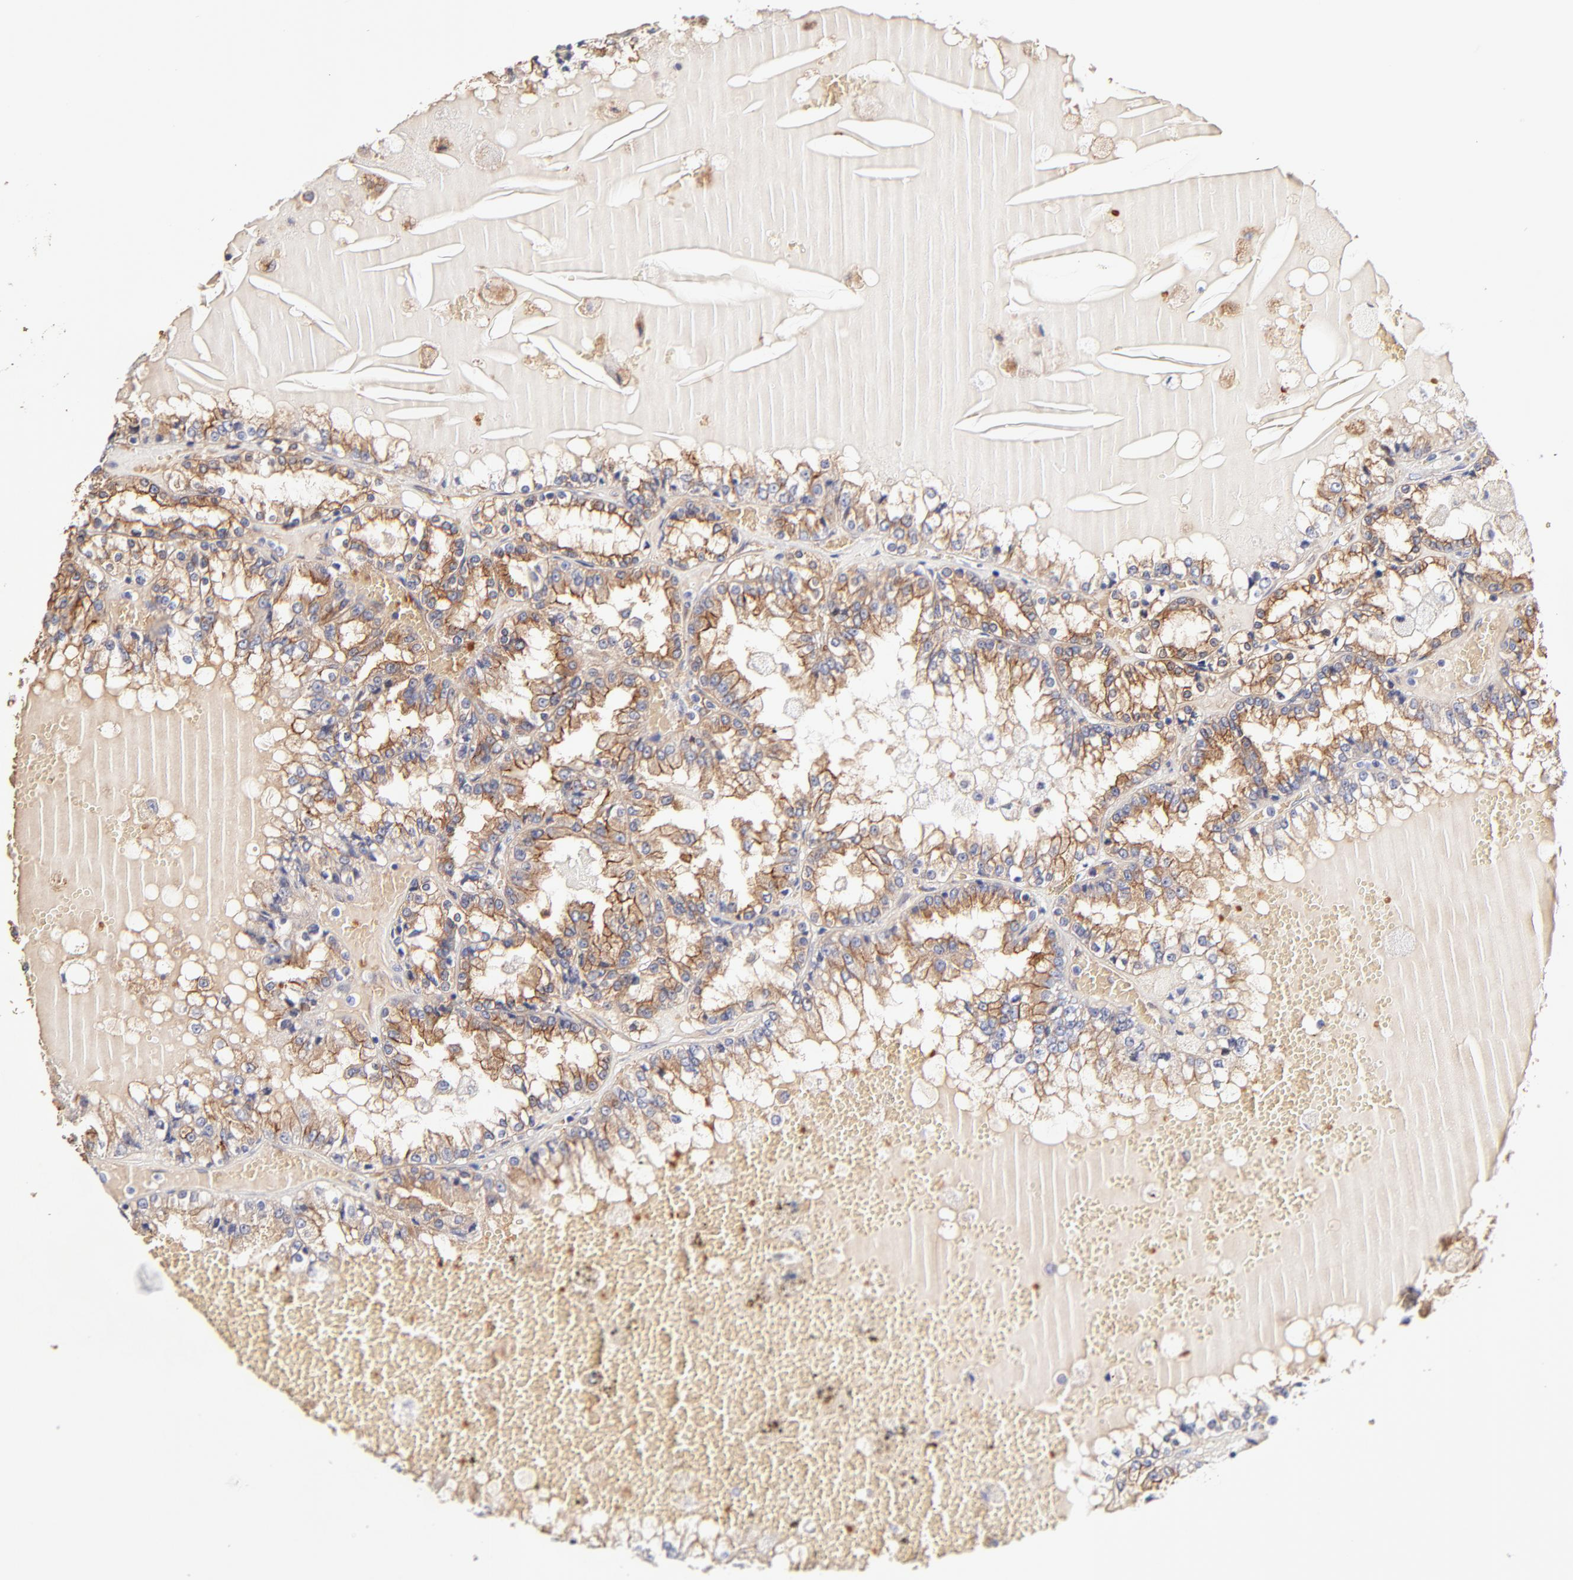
{"staining": {"intensity": "moderate", "quantity": ">75%", "location": "cytoplasmic/membranous"}, "tissue": "renal cancer", "cell_type": "Tumor cells", "image_type": "cancer", "snomed": [{"axis": "morphology", "description": "Adenocarcinoma, NOS"}, {"axis": "topography", "description": "Kidney"}], "caption": "Tumor cells demonstrate medium levels of moderate cytoplasmic/membranous staining in approximately >75% of cells in renal adenocarcinoma.", "gene": "CD2AP", "patient": {"sex": "female", "age": 56}}